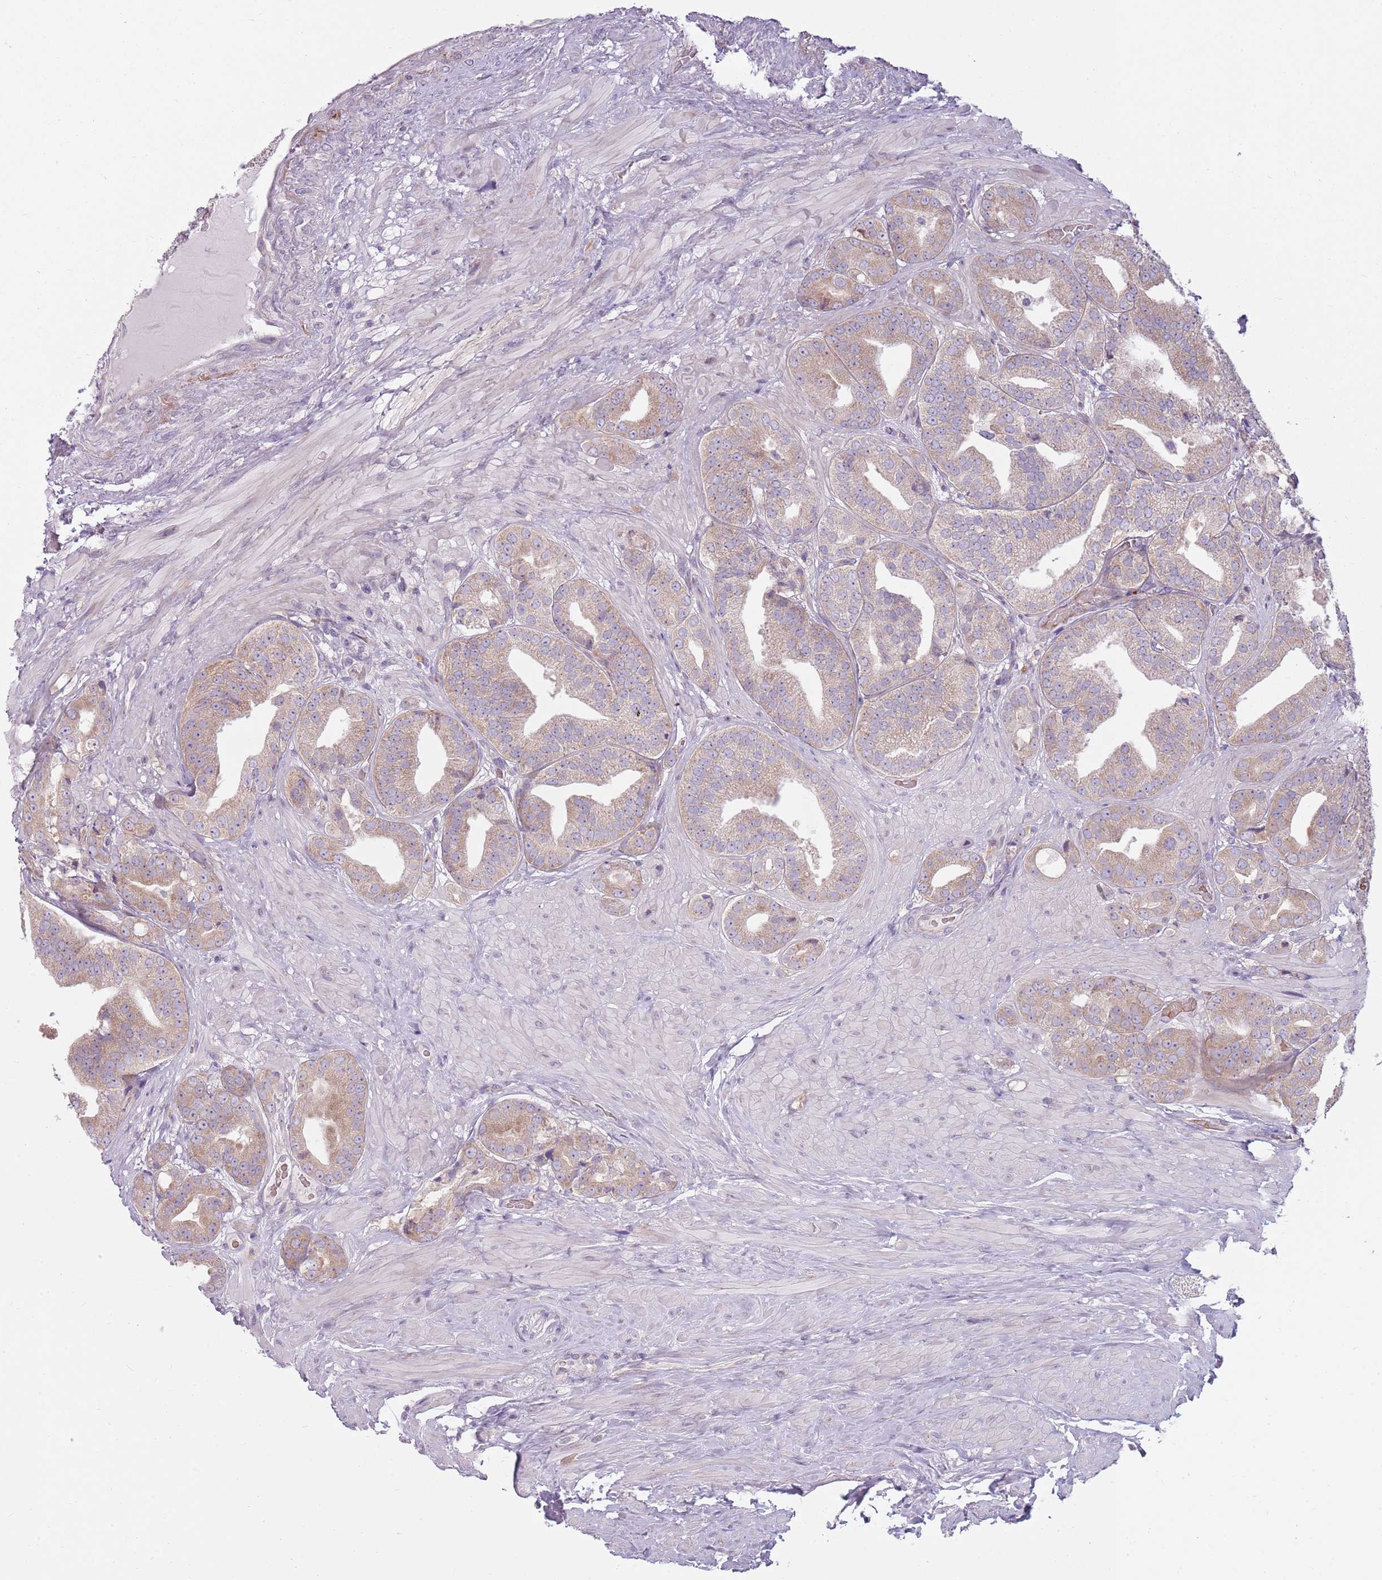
{"staining": {"intensity": "weak", "quantity": ">75%", "location": "cytoplasmic/membranous"}, "tissue": "prostate cancer", "cell_type": "Tumor cells", "image_type": "cancer", "snomed": [{"axis": "morphology", "description": "Adenocarcinoma, High grade"}, {"axis": "topography", "description": "Prostate"}], "caption": "Approximately >75% of tumor cells in human adenocarcinoma (high-grade) (prostate) display weak cytoplasmic/membranous protein expression as visualized by brown immunohistochemical staining.", "gene": "HSPA14", "patient": {"sex": "male", "age": 63}}